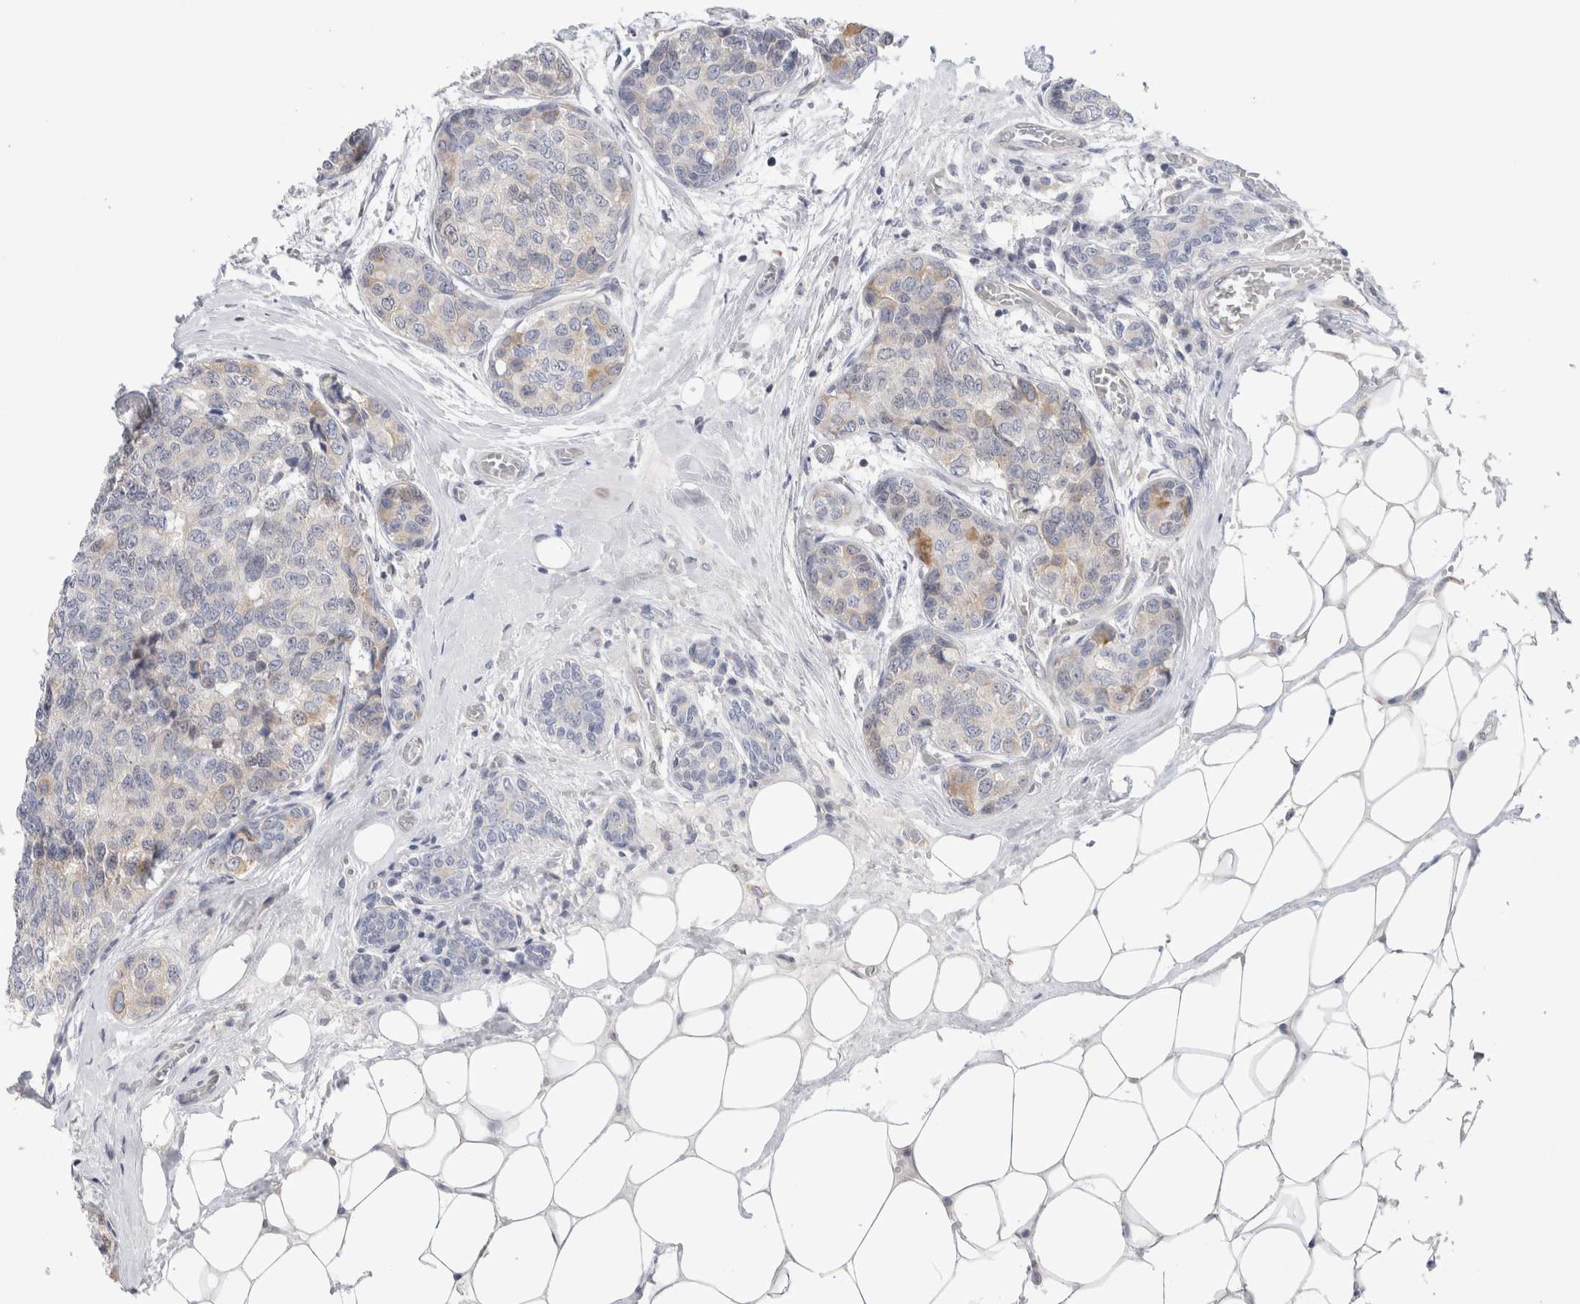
{"staining": {"intensity": "weak", "quantity": "<25%", "location": "cytoplasmic/membranous"}, "tissue": "breast cancer", "cell_type": "Tumor cells", "image_type": "cancer", "snomed": [{"axis": "morphology", "description": "Normal tissue, NOS"}, {"axis": "morphology", "description": "Duct carcinoma"}, {"axis": "topography", "description": "Breast"}], "caption": "This is an immunohistochemistry photomicrograph of human breast cancer. There is no expression in tumor cells.", "gene": "SYTL5", "patient": {"sex": "female", "age": 43}}